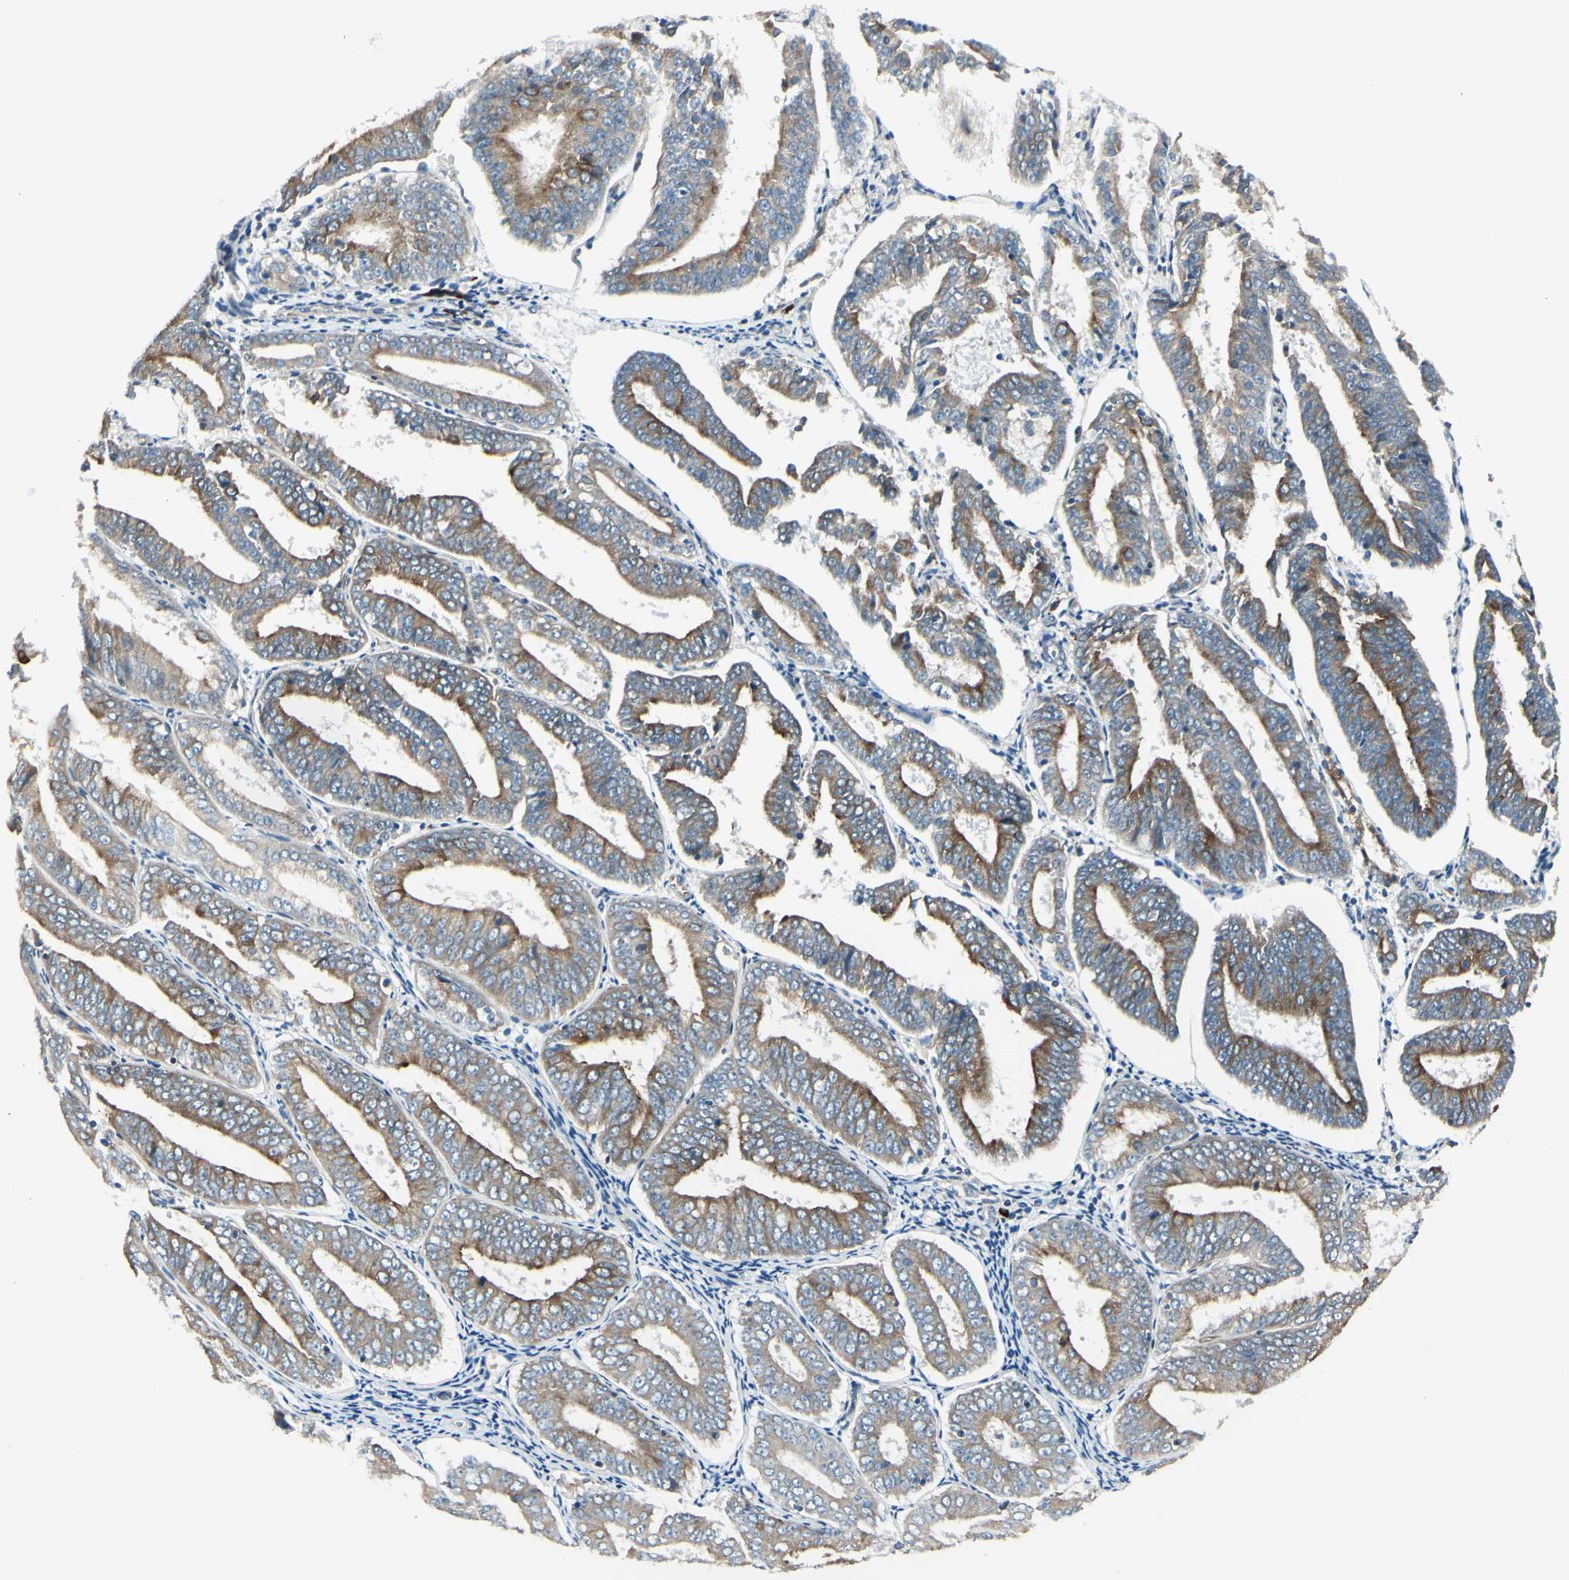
{"staining": {"intensity": "moderate", "quantity": ">75%", "location": "cytoplasmic/membranous"}, "tissue": "endometrial cancer", "cell_type": "Tumor cells", "image_type": "cancer", "snomed": [{"axis": "morphology", "description": "Adenocarcinoma, NOS"}, {"axis": "topography", "description": "Endometrium"}], "caption": "The micrograph shows staining of adenocarcinoma (endometrial), revealing moderate cytoplasmic/membranous protein positivity (brown color) within tumor cells.", "gene": "SELENOS", "patient": {"sex": "female", "age": 63}}